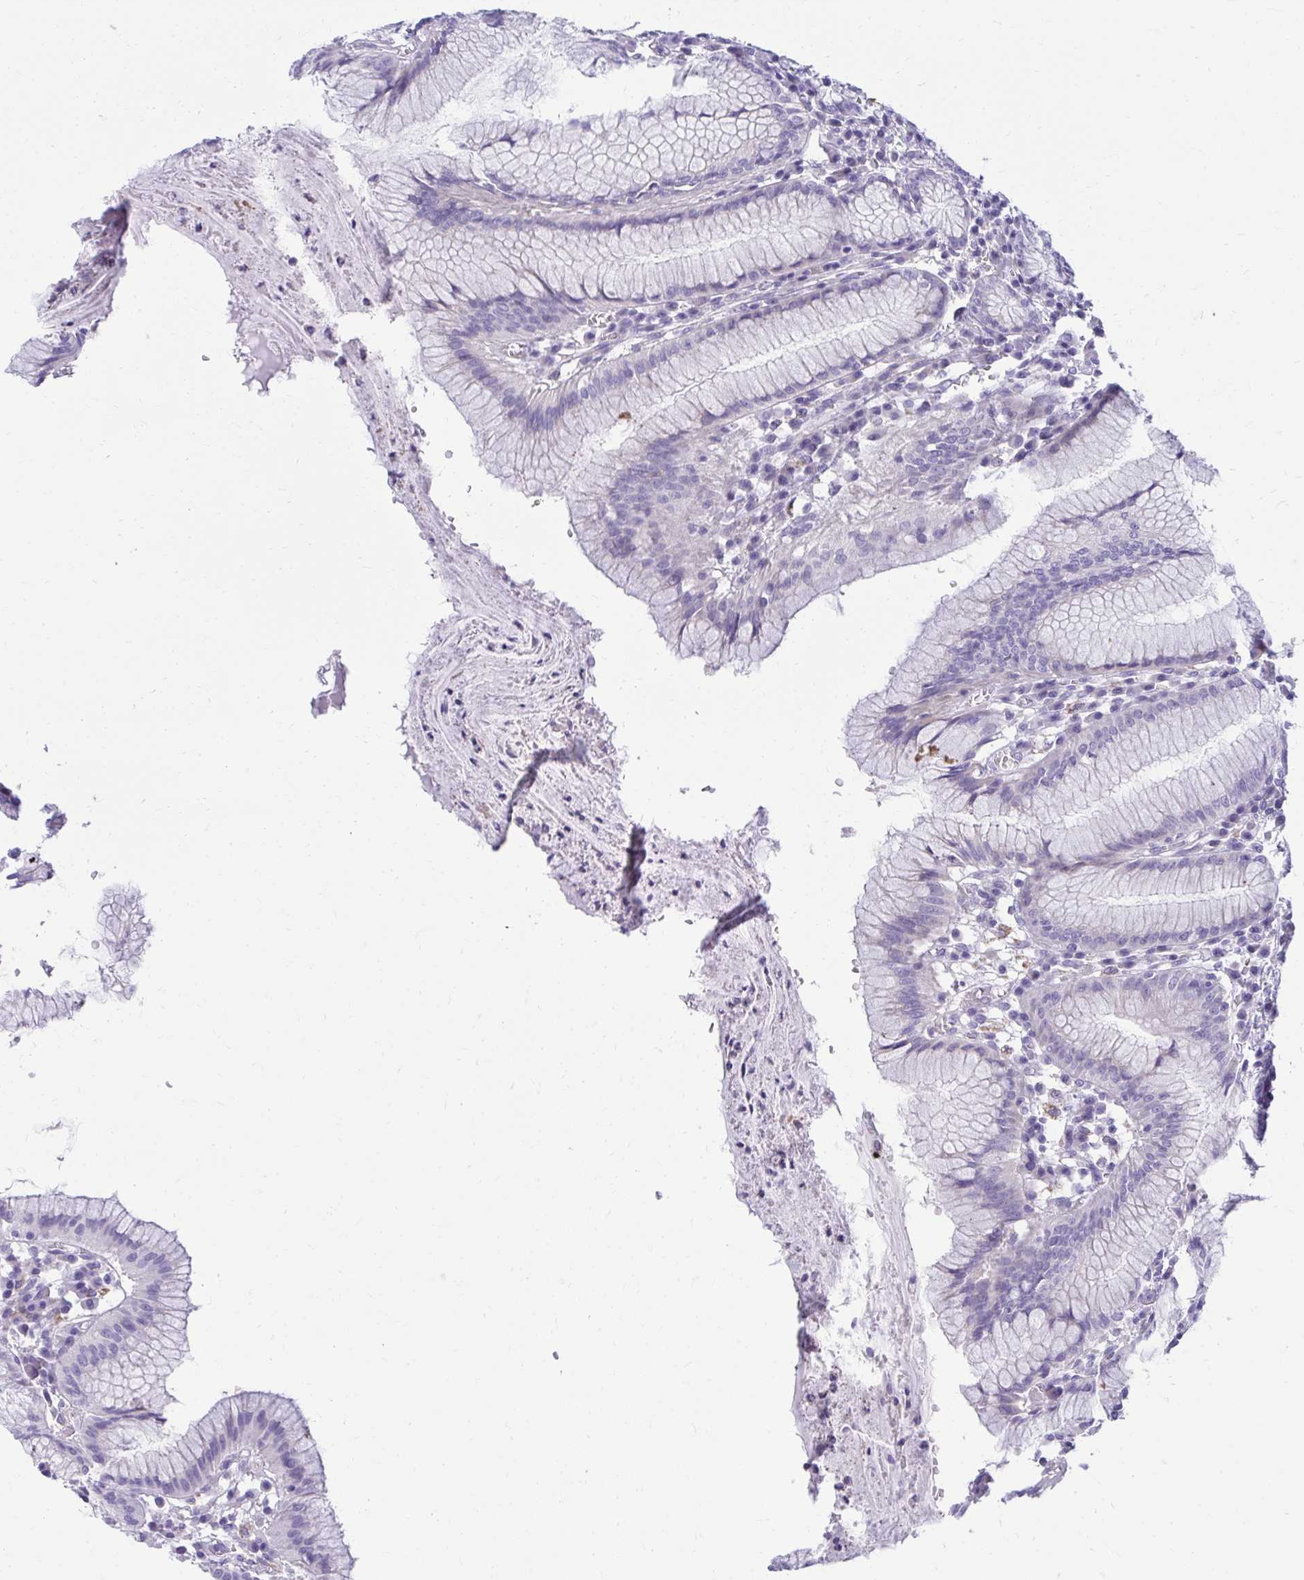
{"staining": {"intensity": "strong", "quantity": "<25%", "location": "cytoplasmic/membranous"}, "tissue": "stomach", "cell_type": "Glandular cells", "image_type": "normal", "snomed": [{"axis": "morphology", "description": "Normal tissue, NOS"}, {"axis": "topography", "description": "Stomach"}], "caption": "High-magnification brightfield microscopy of normal stomach stained with DAB (3,3'-diaminobenzidine) (brown) and counterstained with hematoxylin (blue). glandular cells exhibit strong cytoplasmic/membranous expression is seen in approximately<25% of cells. Ihc stains the protein of interest in brown and the nuclei are stained blue.", "gene": "AIG1", "patient": {"sex": "male", "age": 55}}